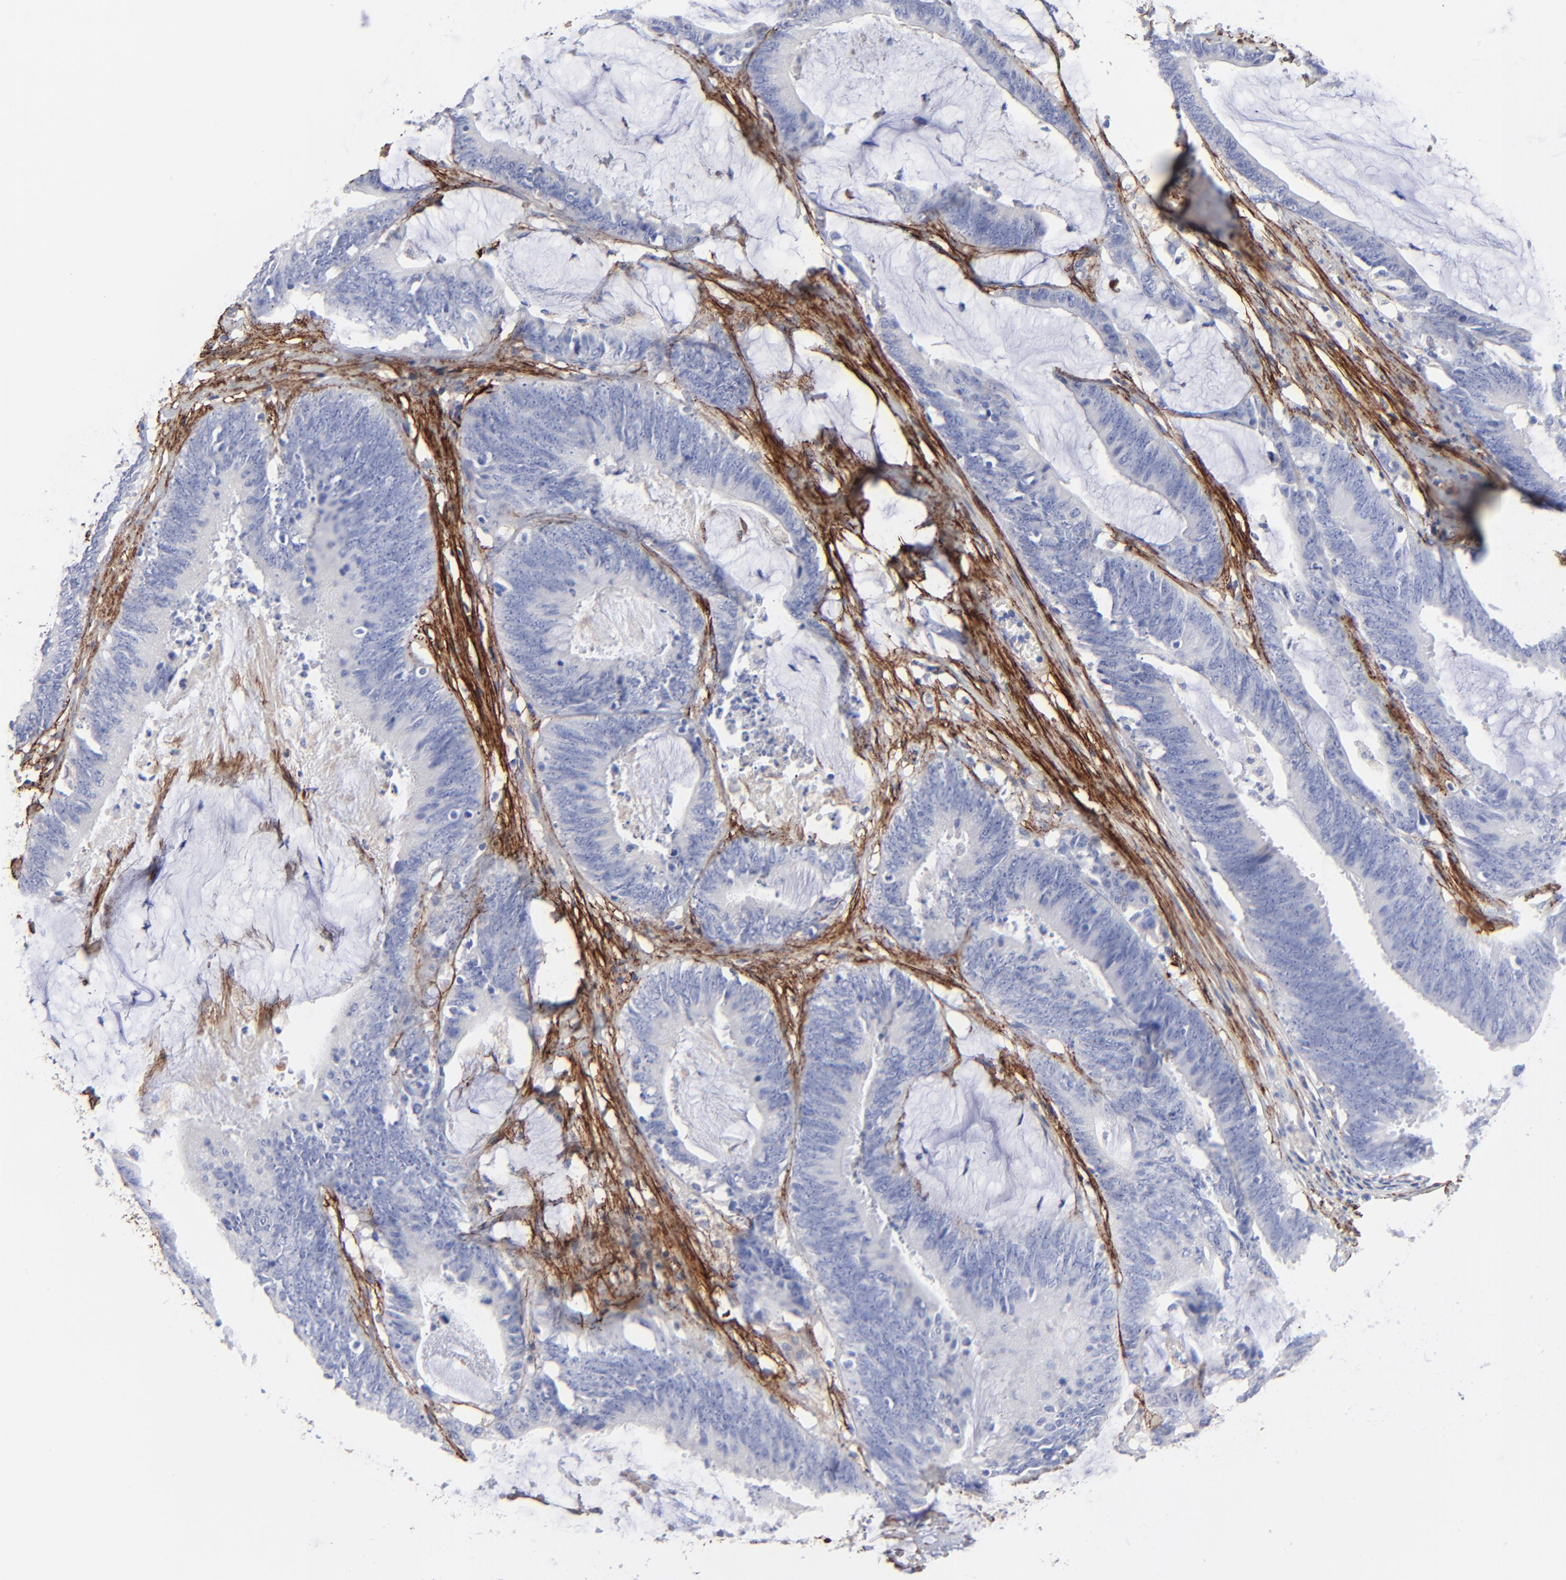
{"staining": {"intensity": "negative", "quantity": "none", "location": "none"}, "tissue": "colorectal cancer", "cell_type": "Tumor cells", "image_type": "cancer", "snomed": [{"axis": "morphology", "description": "Adenocarcinoma, NOS"}, {"axis": "topography", "description": "Rectum"}], "caption": "This is an immunohistochemistry image of human colorectal cancer (adenocarcinoma). There is no staining in tumor cells.", "gene": "FBLN2", "patient": {"sex": "female", "age": 66}}